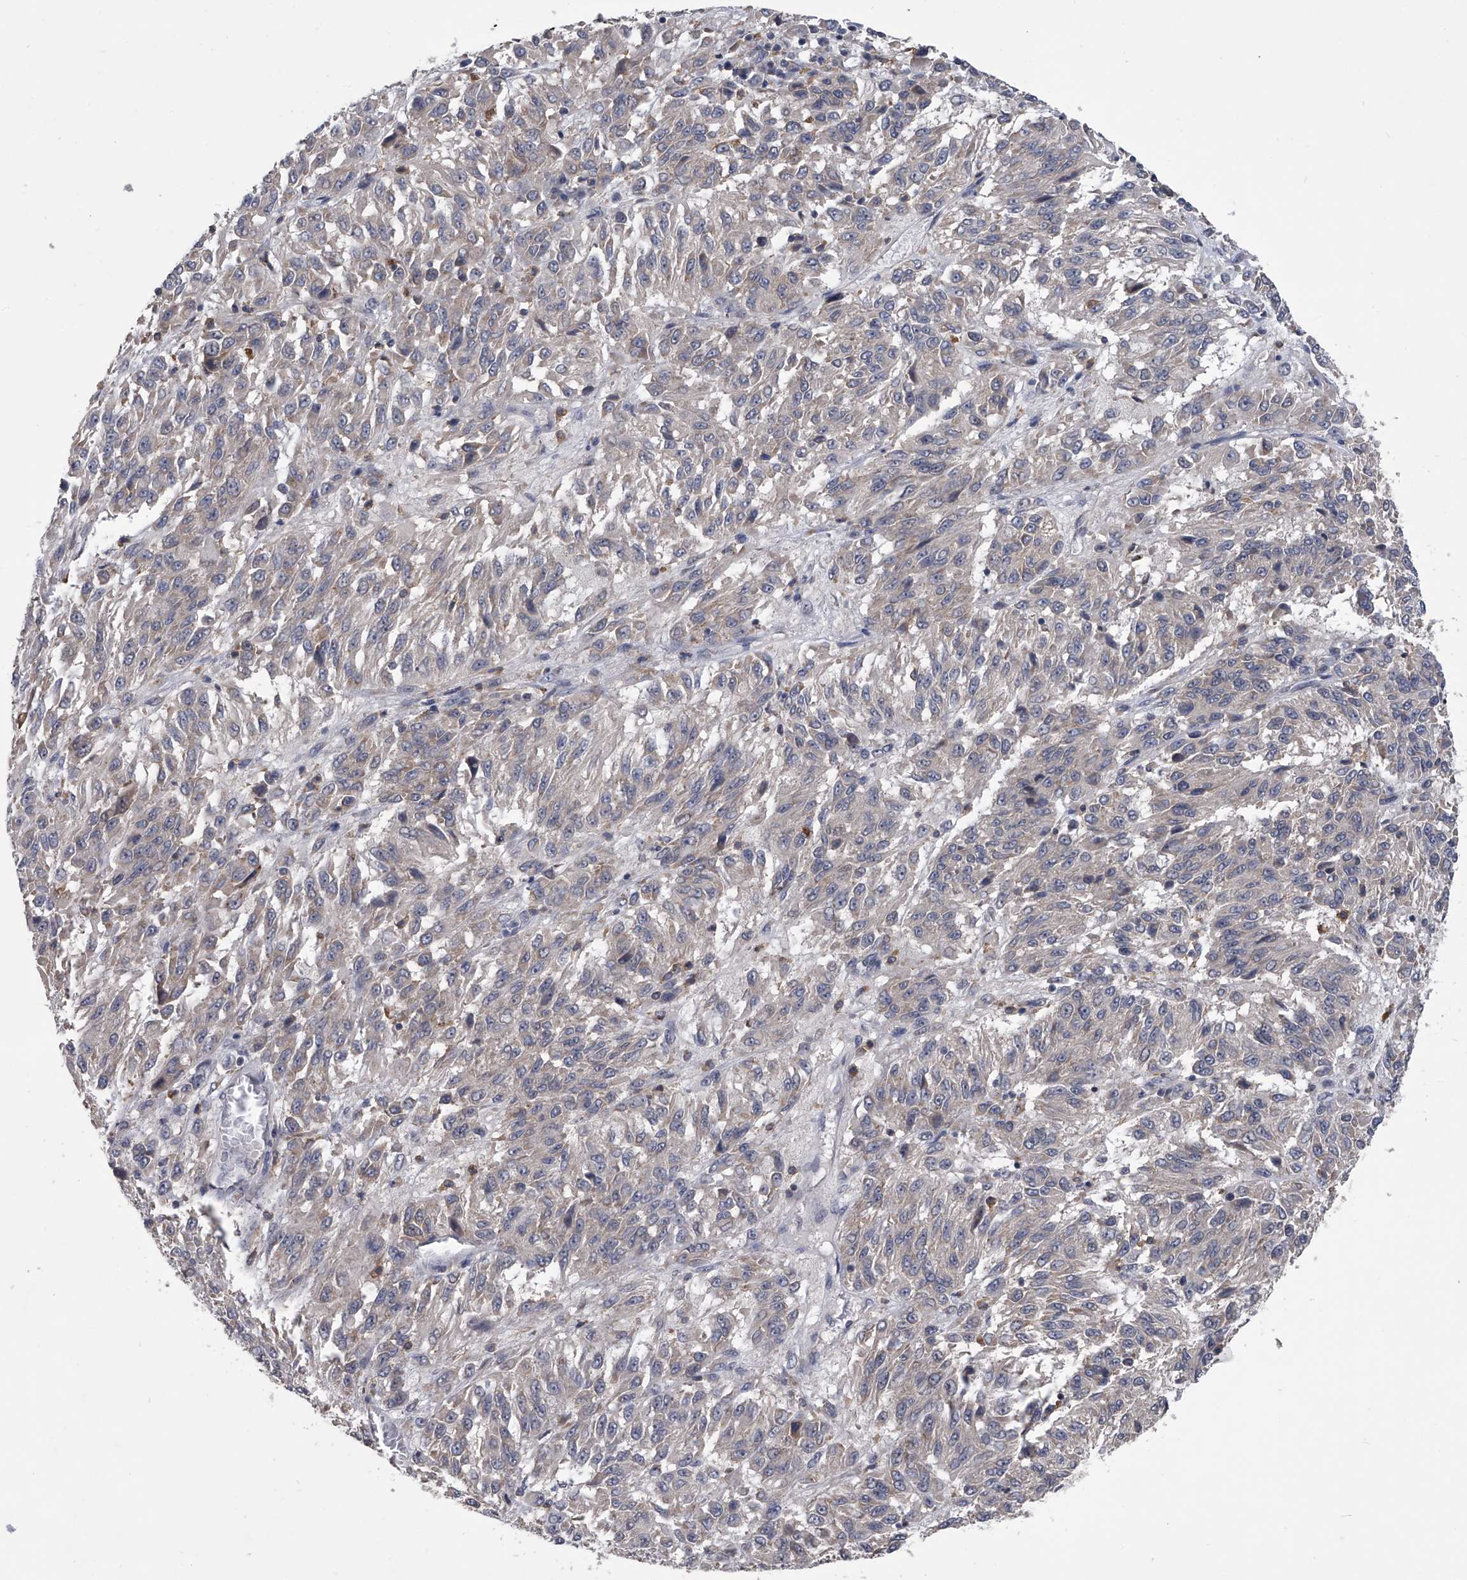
{"staining": {"intensity": "negative", "quantity": "none", "location": "none"}, "tissue": "melanoma", "cell_type": "Tumor cells", "image_type": "cancer", "snomed": [{"axis": "morphology", "description": "Malignant melanoma, Metastatic site"}, {"axis": "topography", "description": "Lung"}], "caption": "A micrograph of melanoma stained for a protein demonstrates no brown staining in tumor cells. Brightfield microscopy of IHC stained with DAB (brown) and hematoxylin (blue), captured at high magnification.", "gene": "MAP4K3", "patient": {"sex": "male", "age": 64}}